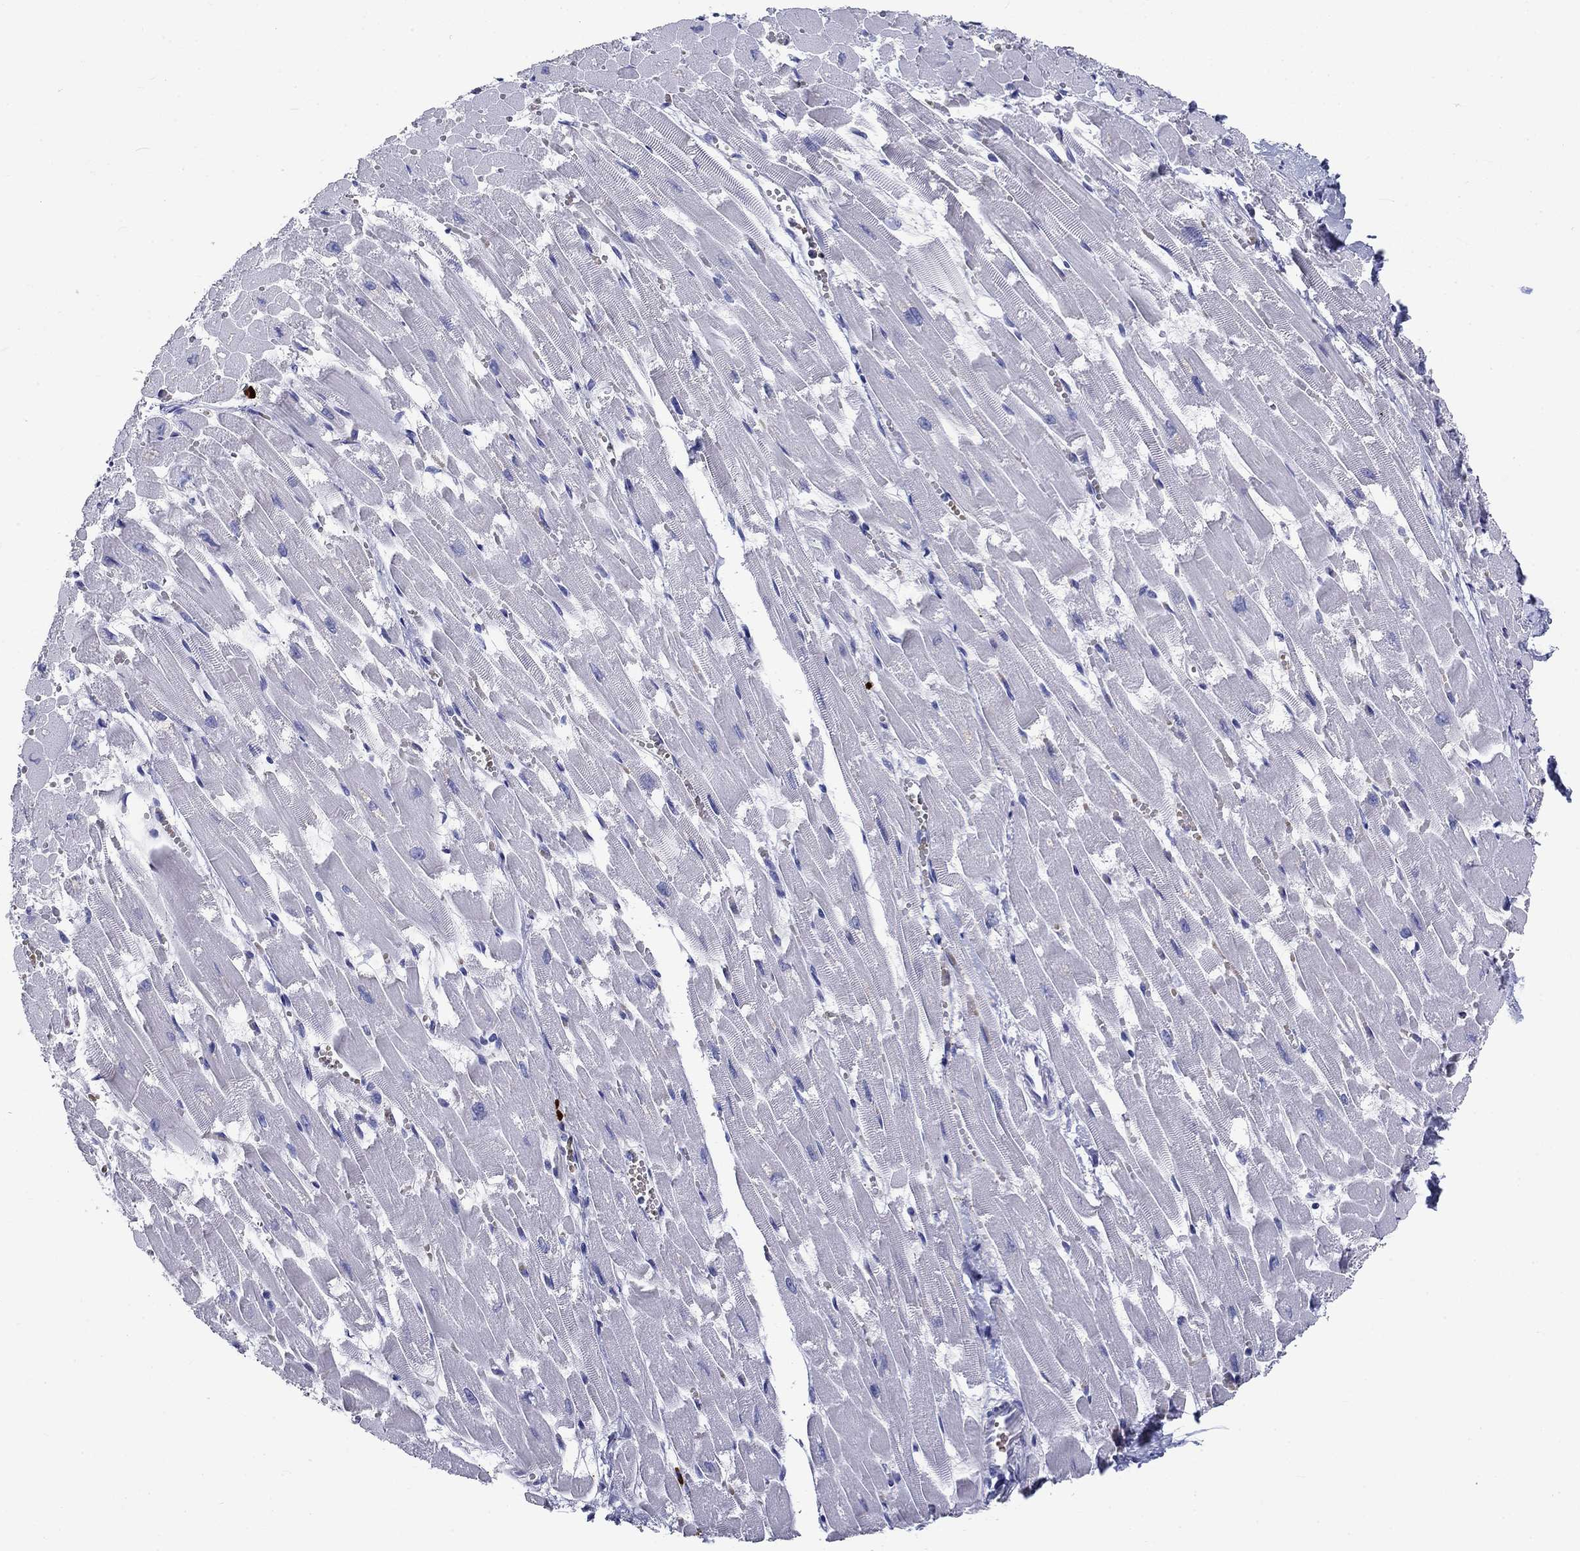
{"staining": {"intensity": "negative", "quantity": "none", "location": "none"}, "tissue": "heart muscle", "cell_type": "Cardiomyocytes", "image_type": "normal", "snomed": [{"axis": "morphology", "description": "Normal tissue, NOS"}, {"axis": "topography", "description": "Heart"}], "caption": "Cardiomyocytes are negative for brown protein staining in normal heart muscle. (DAB (3,3'-diaminobenzidine) IHC, high magnification).", "gene": "CD40LG", "patient": {"sex": "female", "age": 52}}